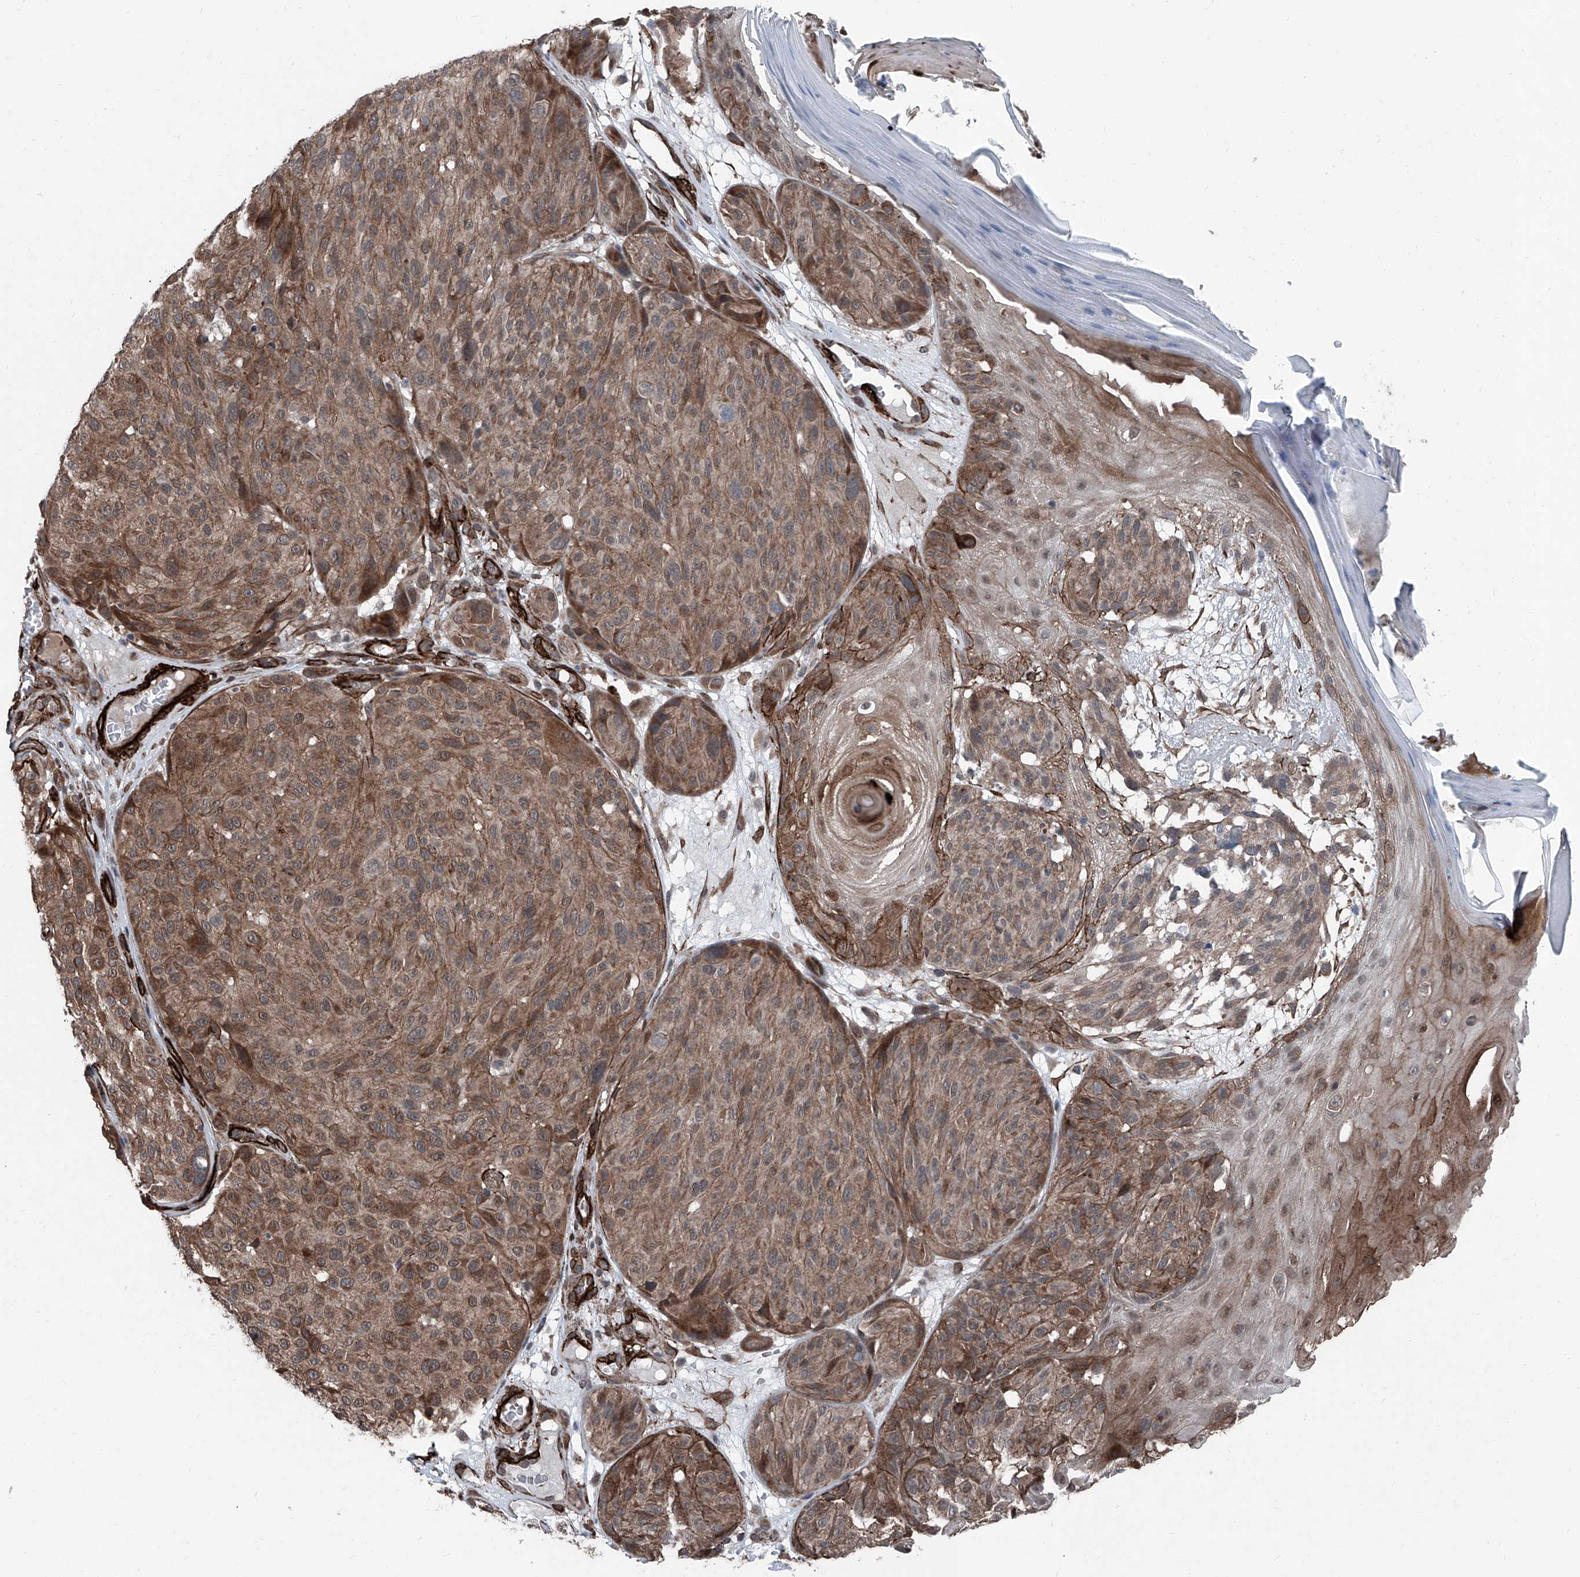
{"staining": {"intensity": "moderate", "quantity": ">75%", "location": "cytoplasmic/membranous"}, "tissue": "melanoma", "cell_type": "Tumor cells", "image_type": "cancer", "snomed": [{"axis": "morphology", "description": "Malignant melanoma, NOS"}, {"axis": "topography", "description": "Skin"}], "caption": "Melanoma stained with immunohistochemistry (IHC) demonstrates moderate cytoplasmic/membranous expression in approximately >75% of tumor cells.", "gene": "COA7", "patient": {"sex": "male", "age": 83}}